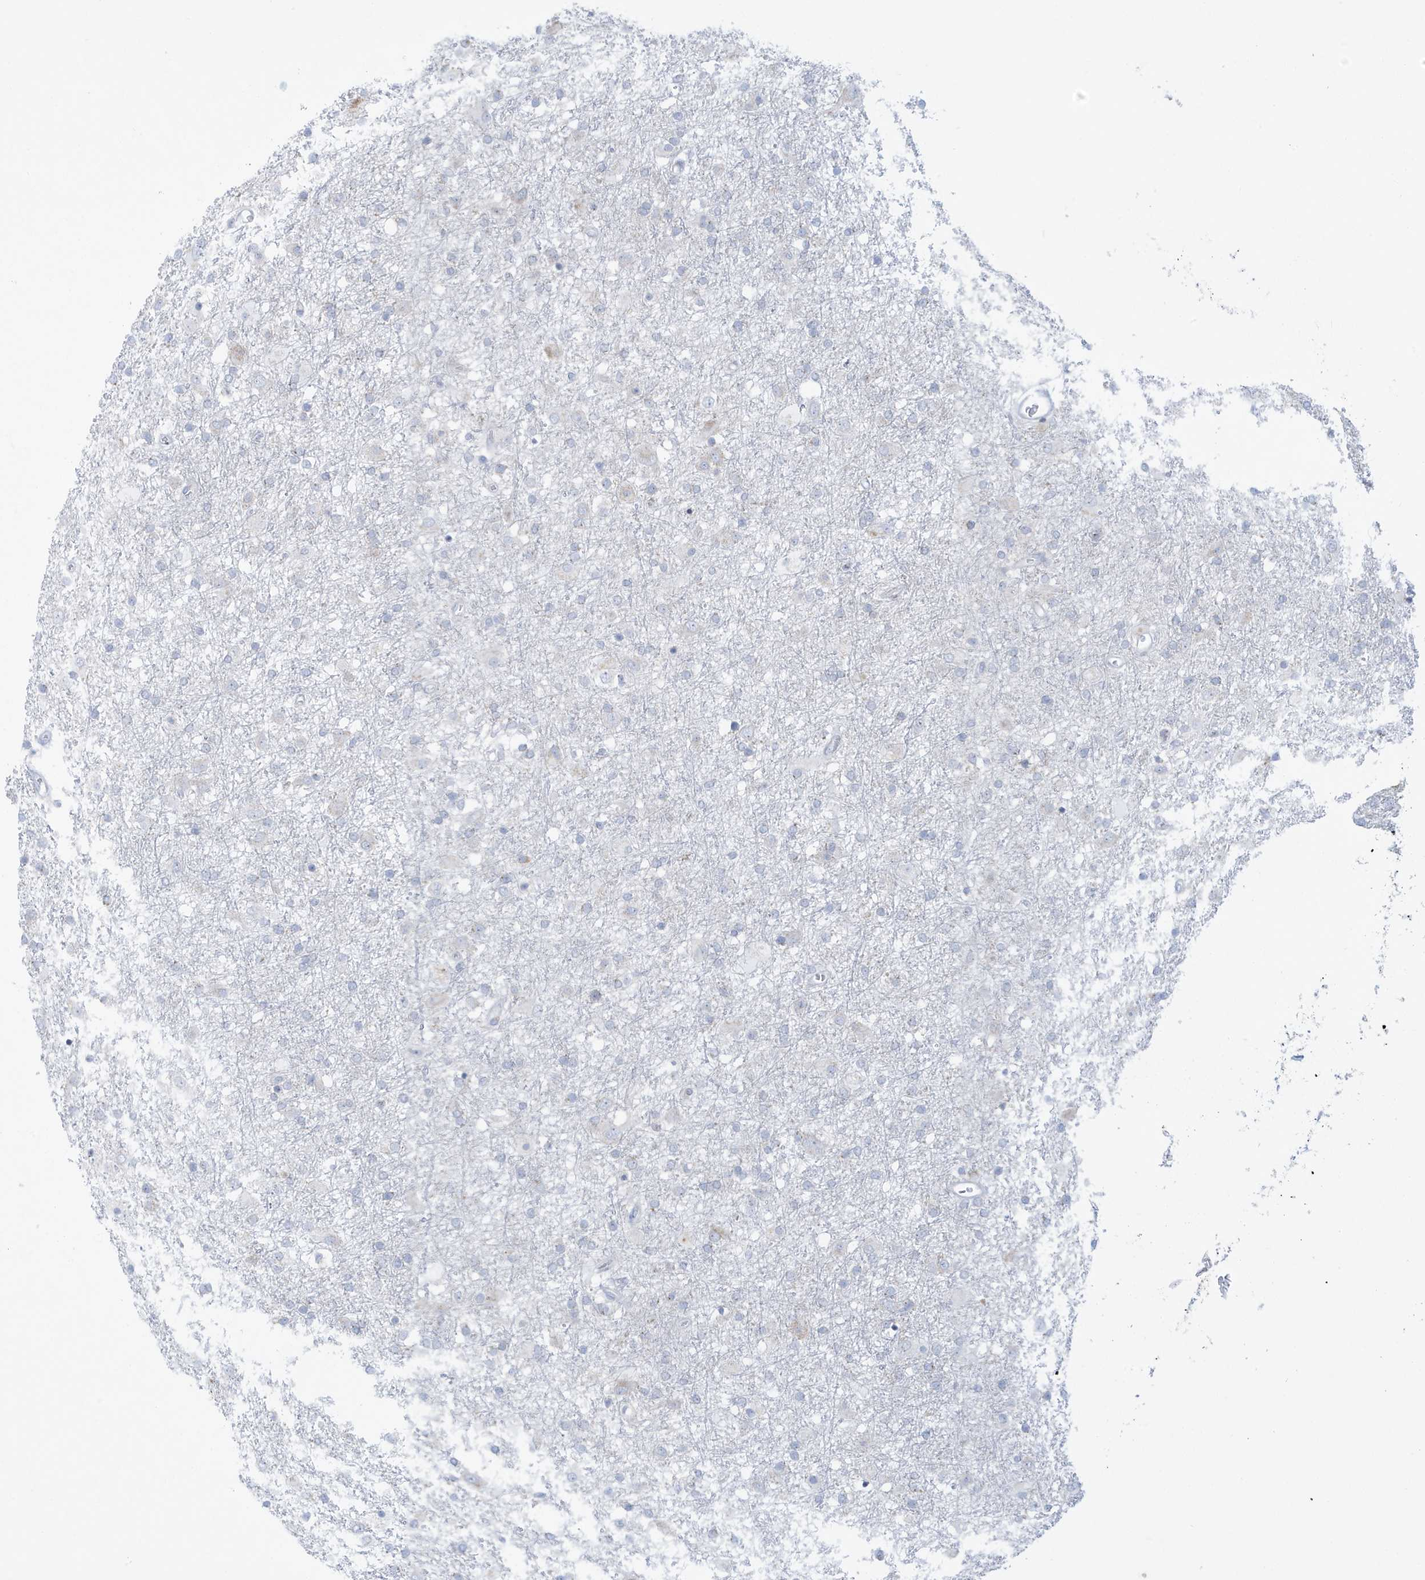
{"staining": {"intensity": "negative", "quantity": "none", "location": "none"}, "tissue": "glioma", "cell_type": "Tumor cells", "image_type": "cancer", "snomed": [{"axis": "morphology", "description": "Glioma, malignant, Low grade"}, {"axis": "topography", "description": "Brain"}], "caption": "A micrograph of human malignant low-grade glioma is negative for staining in tumor cells.", "gene": "SLAMF9", "patient": {"sex": "male", "age": 65}}